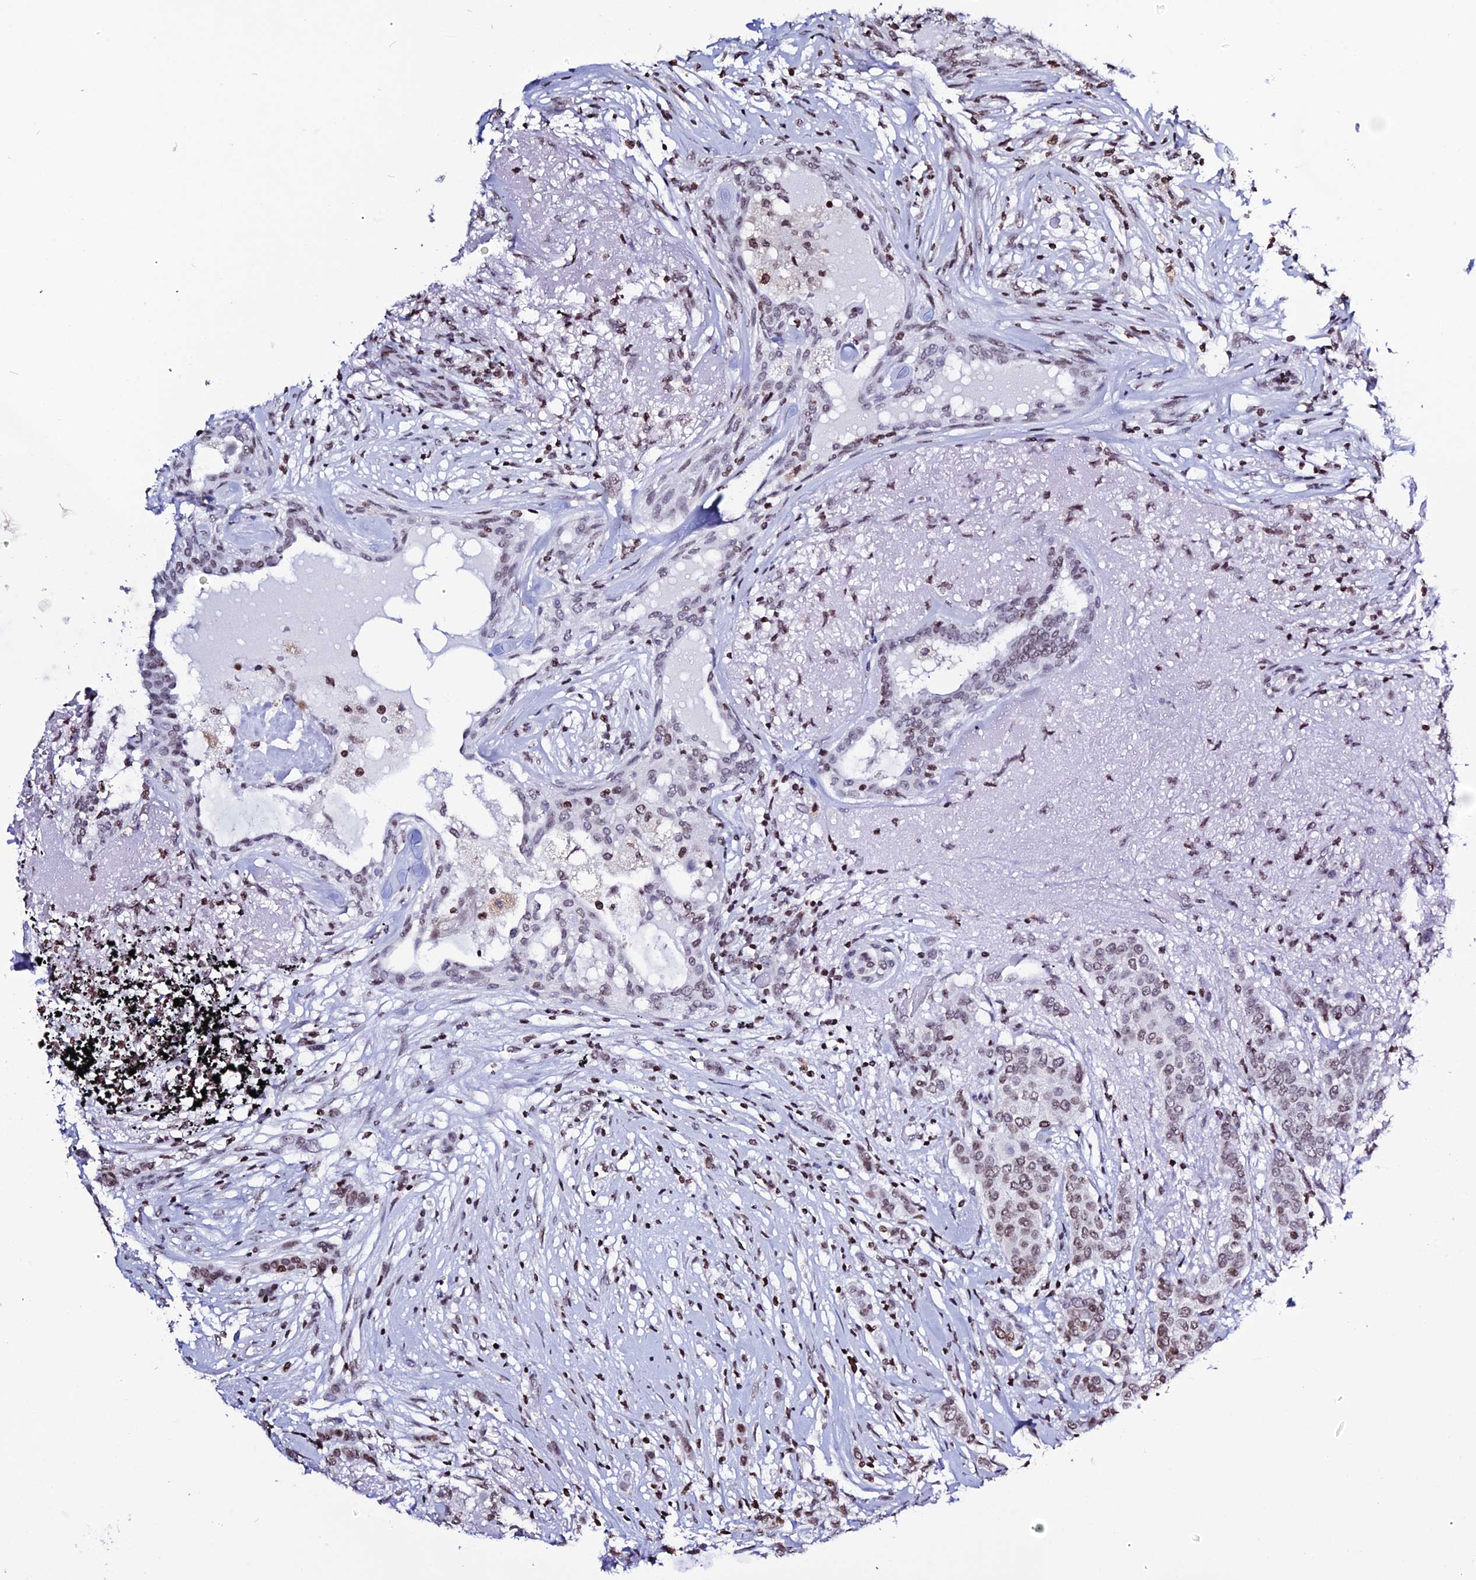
{"staining": {"intensity": "weak", "quantity": ">75%", "location": "nuclear"}, "tissue": "breast cancer", "cell_type": "Tumor cells", "image_type": "cancer", "snomed": [{"axis": "morphology", "description": "Lobular carcinoma"}, {"axis": "topography", "description": "Breast"}], "caption": "Breast lobular carcinoma tissue demonstrates weak nuclear expression in approximately >75% of tumor cells", "gene": "MACROH2A2", "patient": {"sex": "female", "age": 51}}